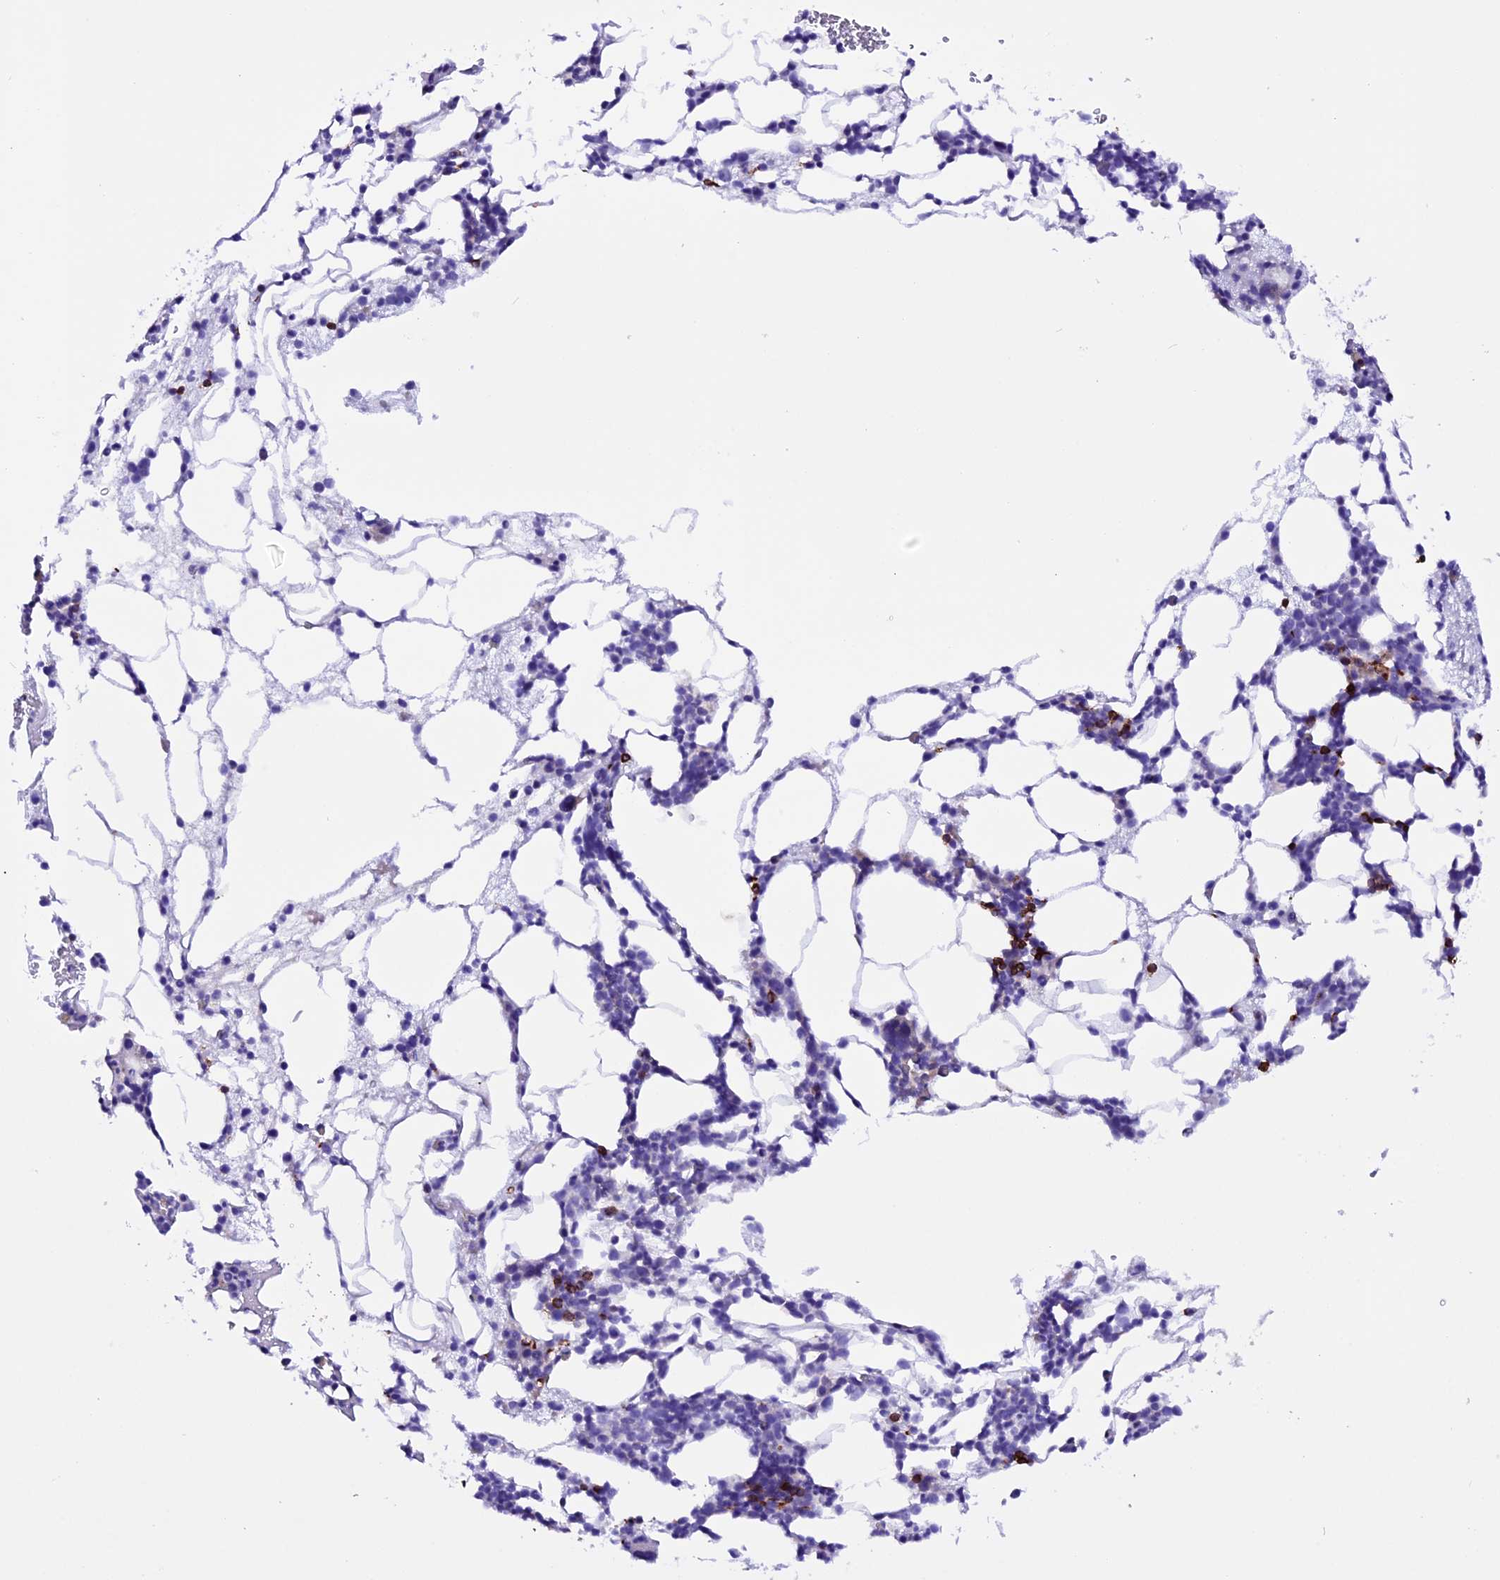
{"staining": {"intensity": "strong", "quantity": "<25%", "location": "cytoplasmic/membranous"}, "tissue": "bone marrow", "cell_type": "Hematopoietic cells", "image_type": "normal", "snomed": [{"axis": "morphology", "description": "Normal tissue, NOS"}, {"axis": "morphology", "description": "Inflammation, NOS"}, {"axis": "topography", "description": "Bone marrow"}], "caption": "Protein expression analysis of normal bone marrow displays strong cytoplasmic/membranous positivity in approximately <25% of hematopoietic cells.", "gene": "XKR7", "patient": {"sex": "female", "age": 78}}